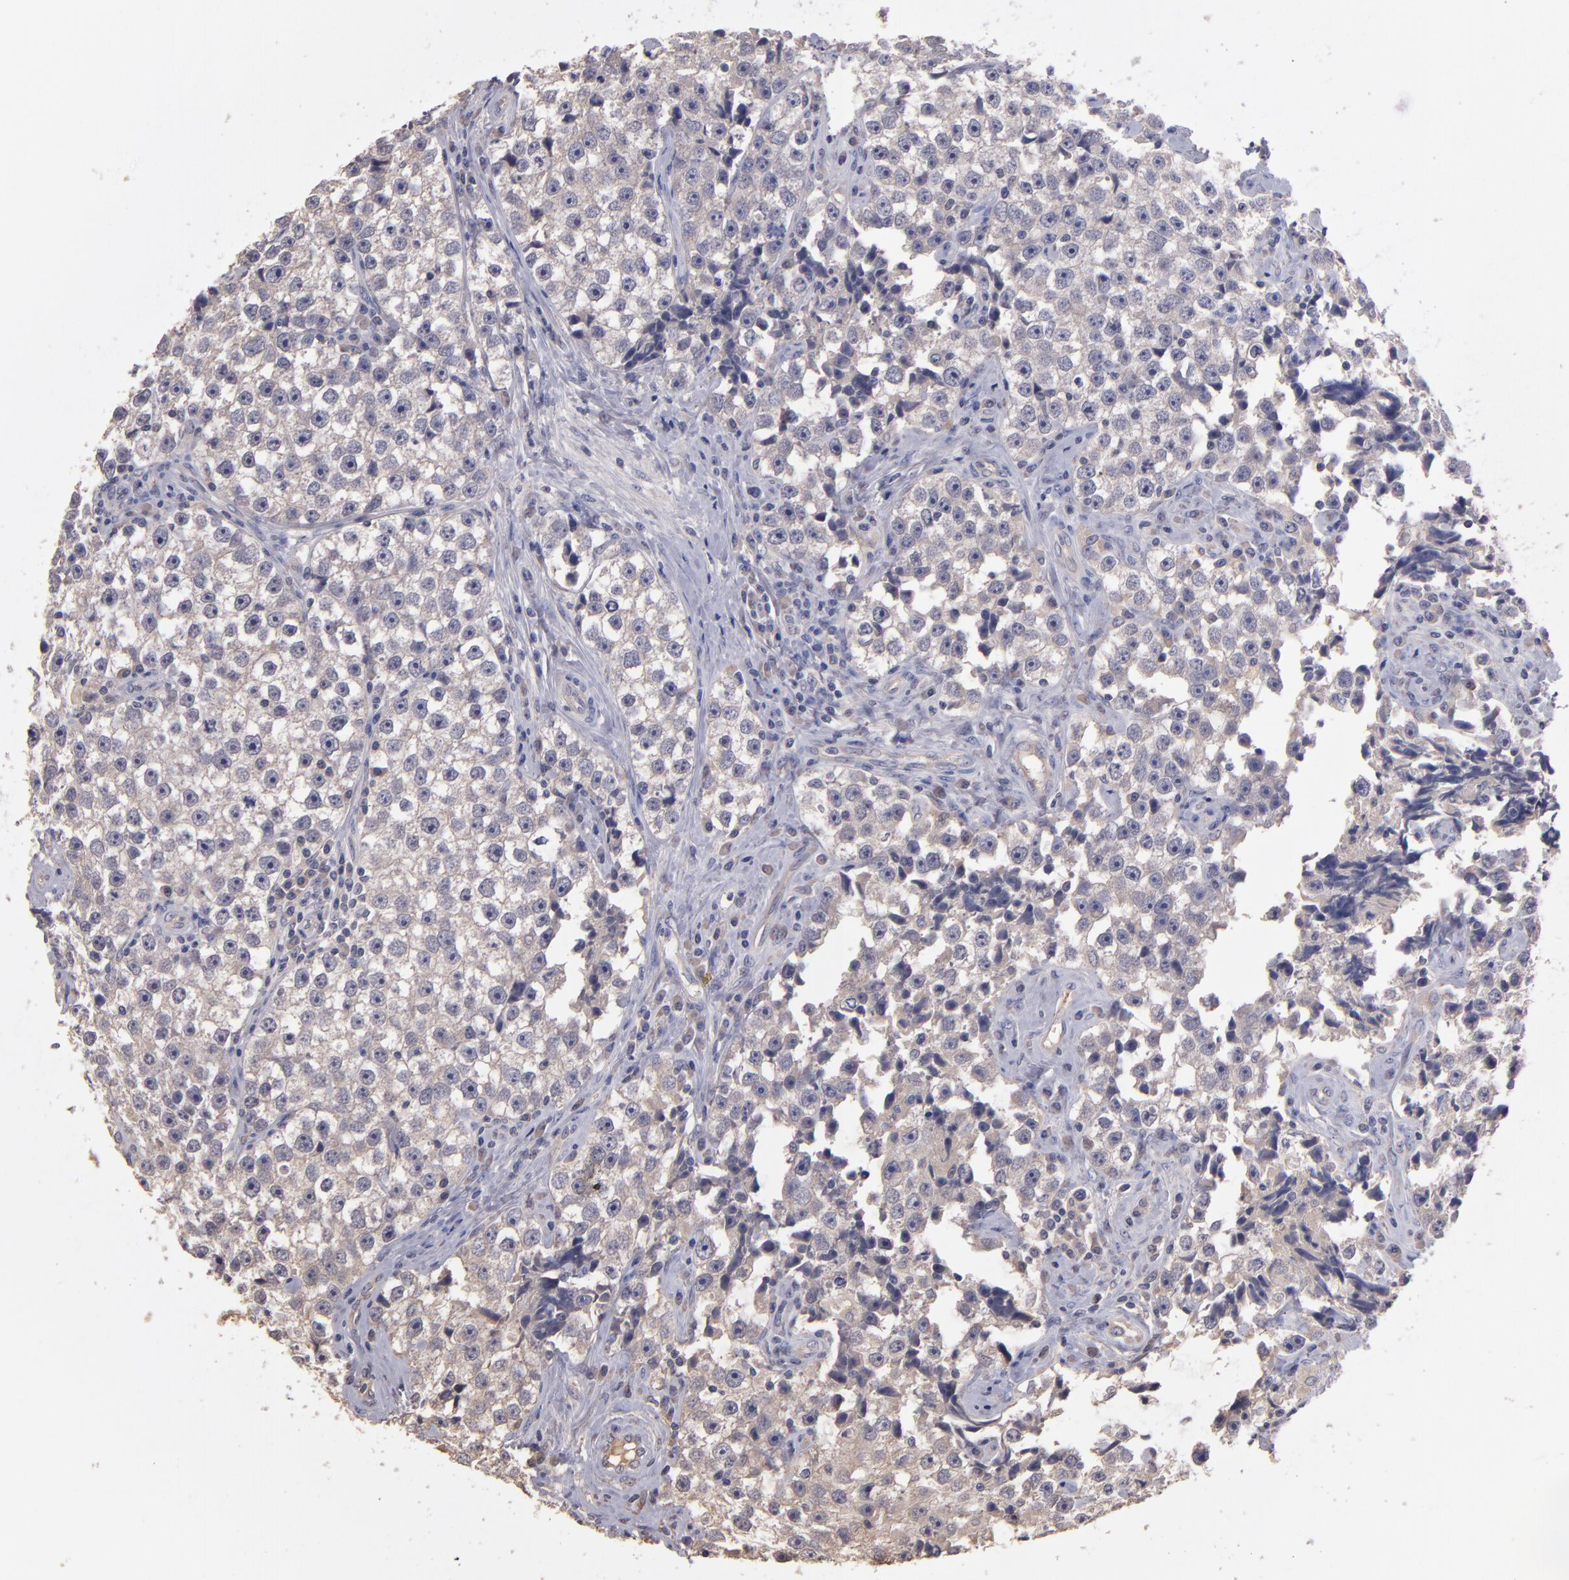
{"staining": {"intensity": "negative", "quantity": "none", "location": "none"}, "tissue": "testis cancer", "cell_type": "Tumor cells", "image_type": "cancer", "snomed": [{"axis": "morphology", "description": "Seminoma, NOS"}, {"axis": "topography", "description": "Testis"}], "caption": "Immunohistochemistry micrograph of neoplastic tissue: human seminoma (testis) stained with DAB exhibits no significant protein staining in tumor cells.", "gene": "GNAZ", "patient": {"sex": "male", "age": 32}}